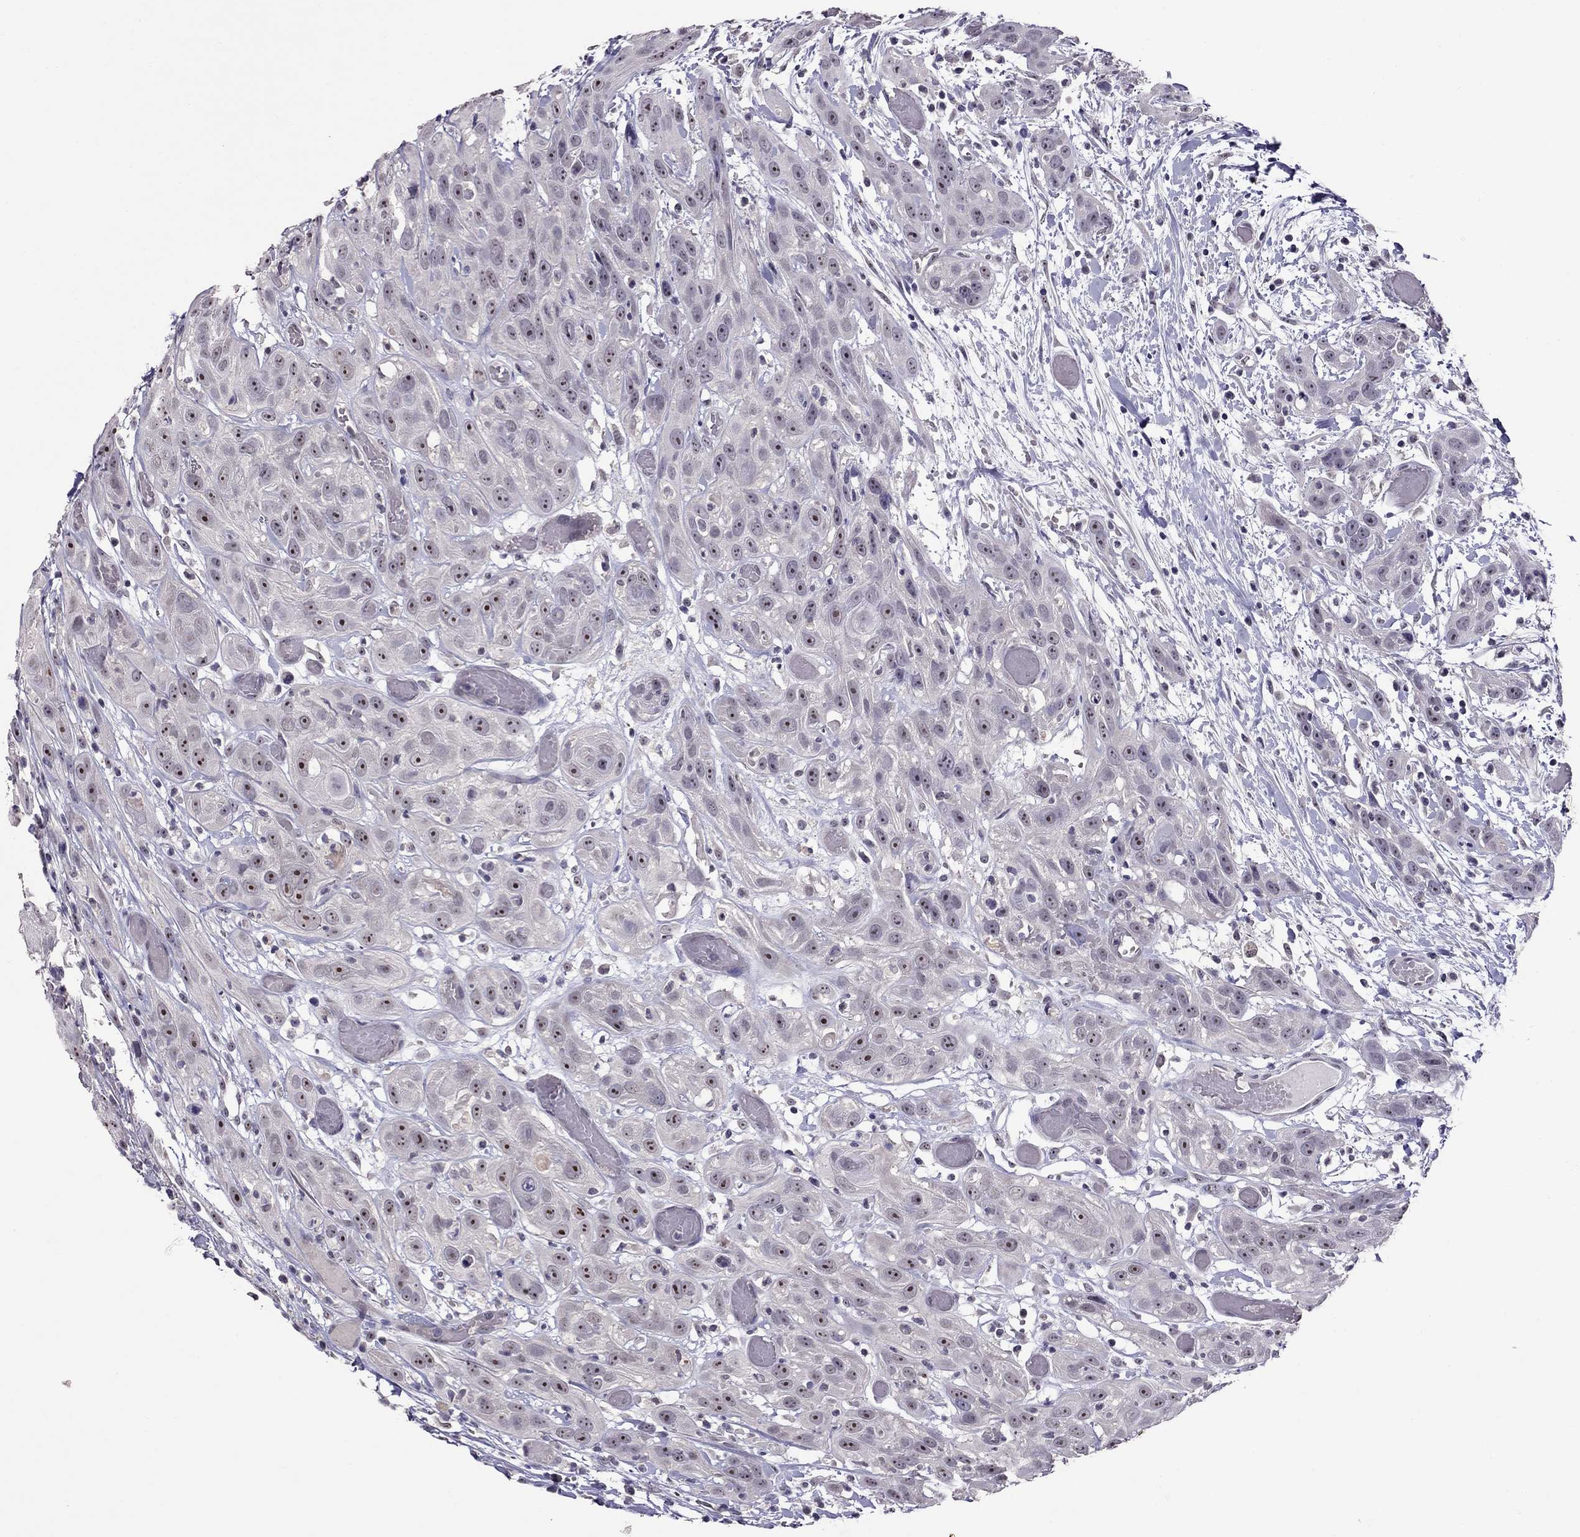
{"staining": {"intensity": "moderate", "quantity": "<25%", "location": "nuclear"}, "tissue": "head and neck cancer", "cell_type": "Tumor cells", "image_type": "cancer", "snomed": [{"axis": "morphology", "description": "Normal tissue, NOS"}, {"axis": "morphology", "description": "Squamous cell carcinoma, NOS"}, {"axis": "topography", "description": "Oral tissue"}, {"axis": "topography", "description": "Salivary gland"}, {"axis": "topography", "description": "Head-Neck"}], "caption": "Tumor cells display moderate nuclear staining in approximately <25% of cells in head and neck squamous cell carcinoma.", "gene": "LRRC46", "patient": {"sex": "female", "age": 62}}